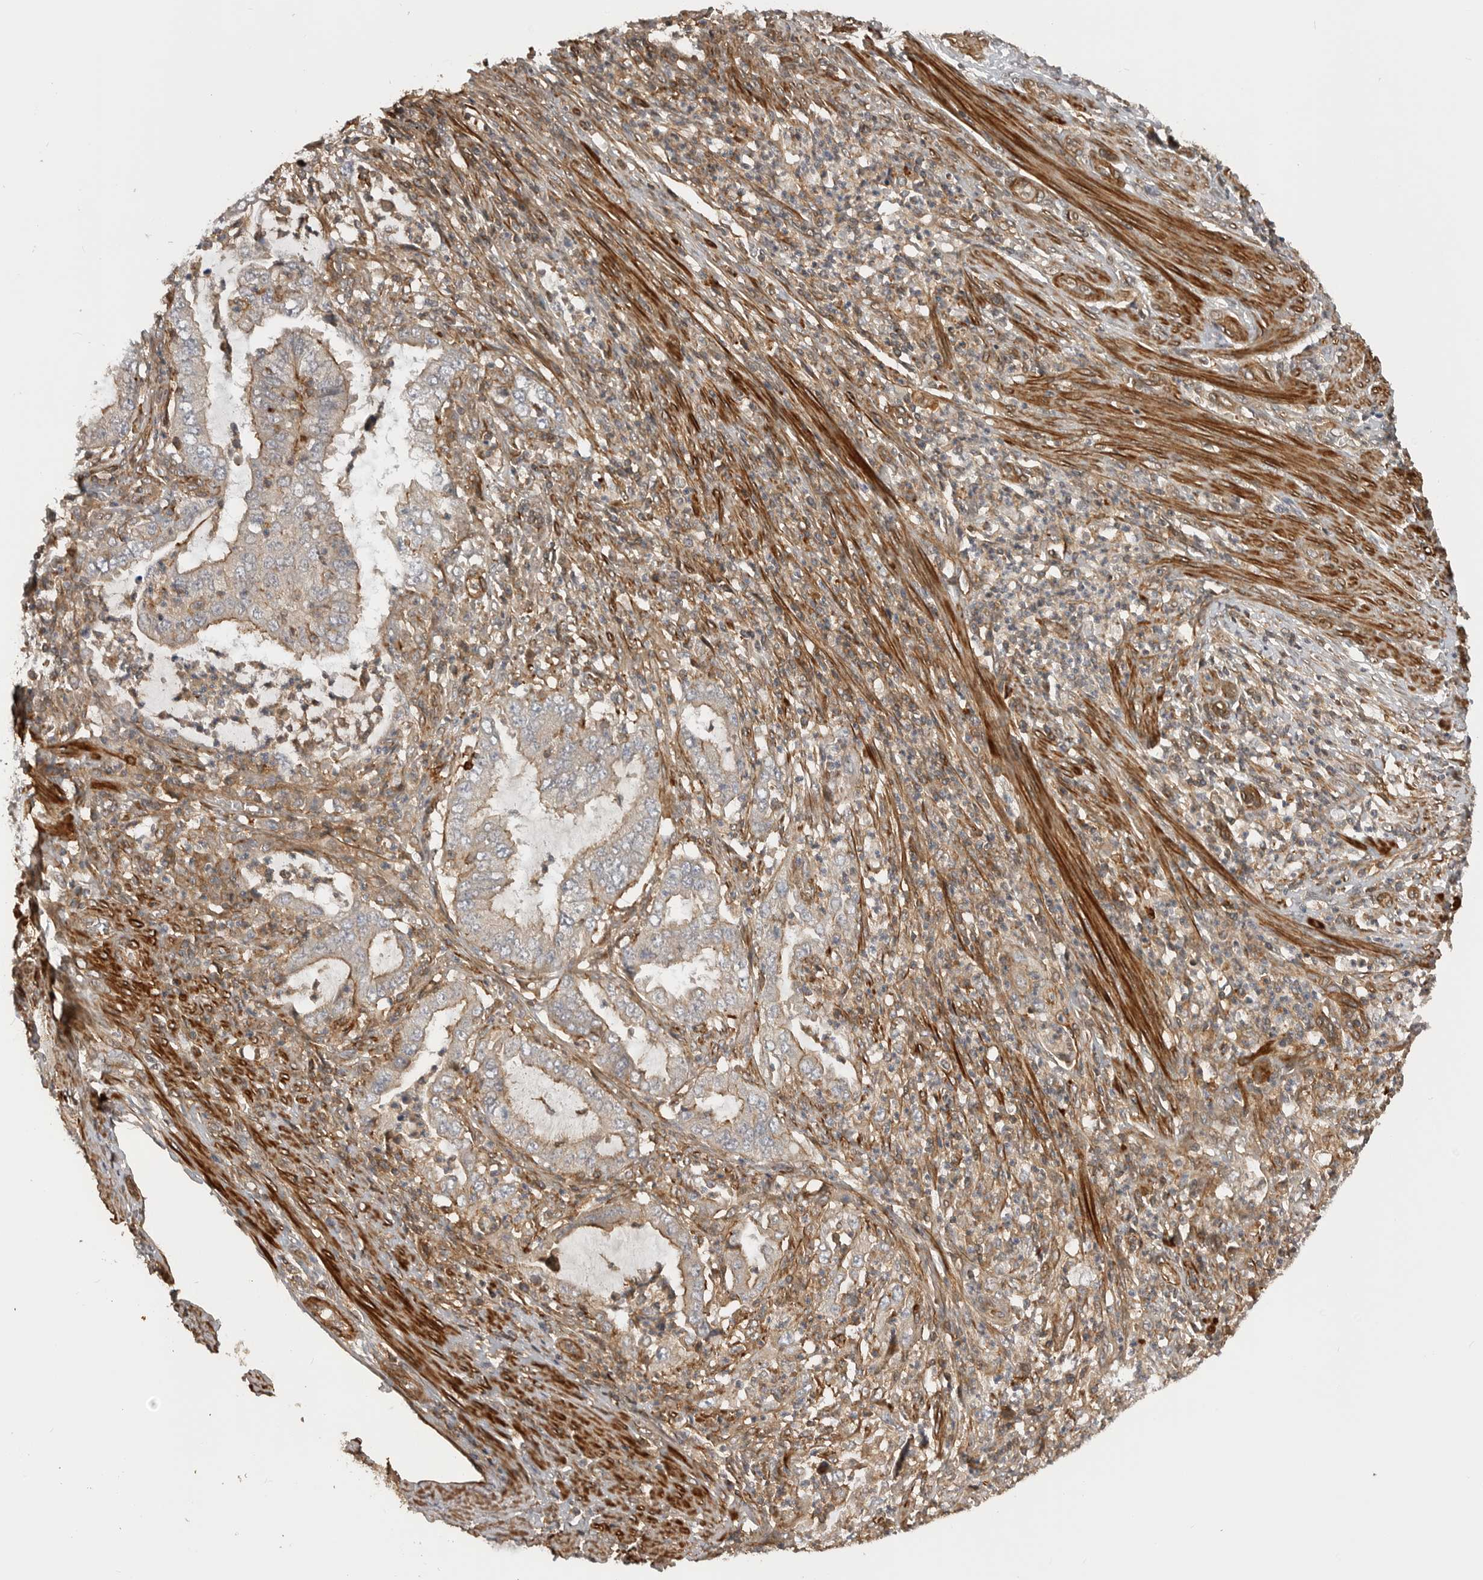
{"staining": {"intensity": "weak", "quantity": "<25%", "location": "cytoplasmic/membranous"}, "tissue": "endometrial cancer", "cell_type": "Tumor cells", "image_type": "cancer", "snomed": [{"axis": "morphology", "description": "Adenocarcinoma, NOS"}, {"axis": "topography", "description": "Endometrium"}], "caption": "High magnification brightfield microscopy of endometrial cancer (adenocarcinoma) stained with DAB (brown) and counterstained with hematoxylin (blue): tumor cells show no significant expression.", "gene": "TRIM56", "patient": {"sex": "female", "age": 49}}